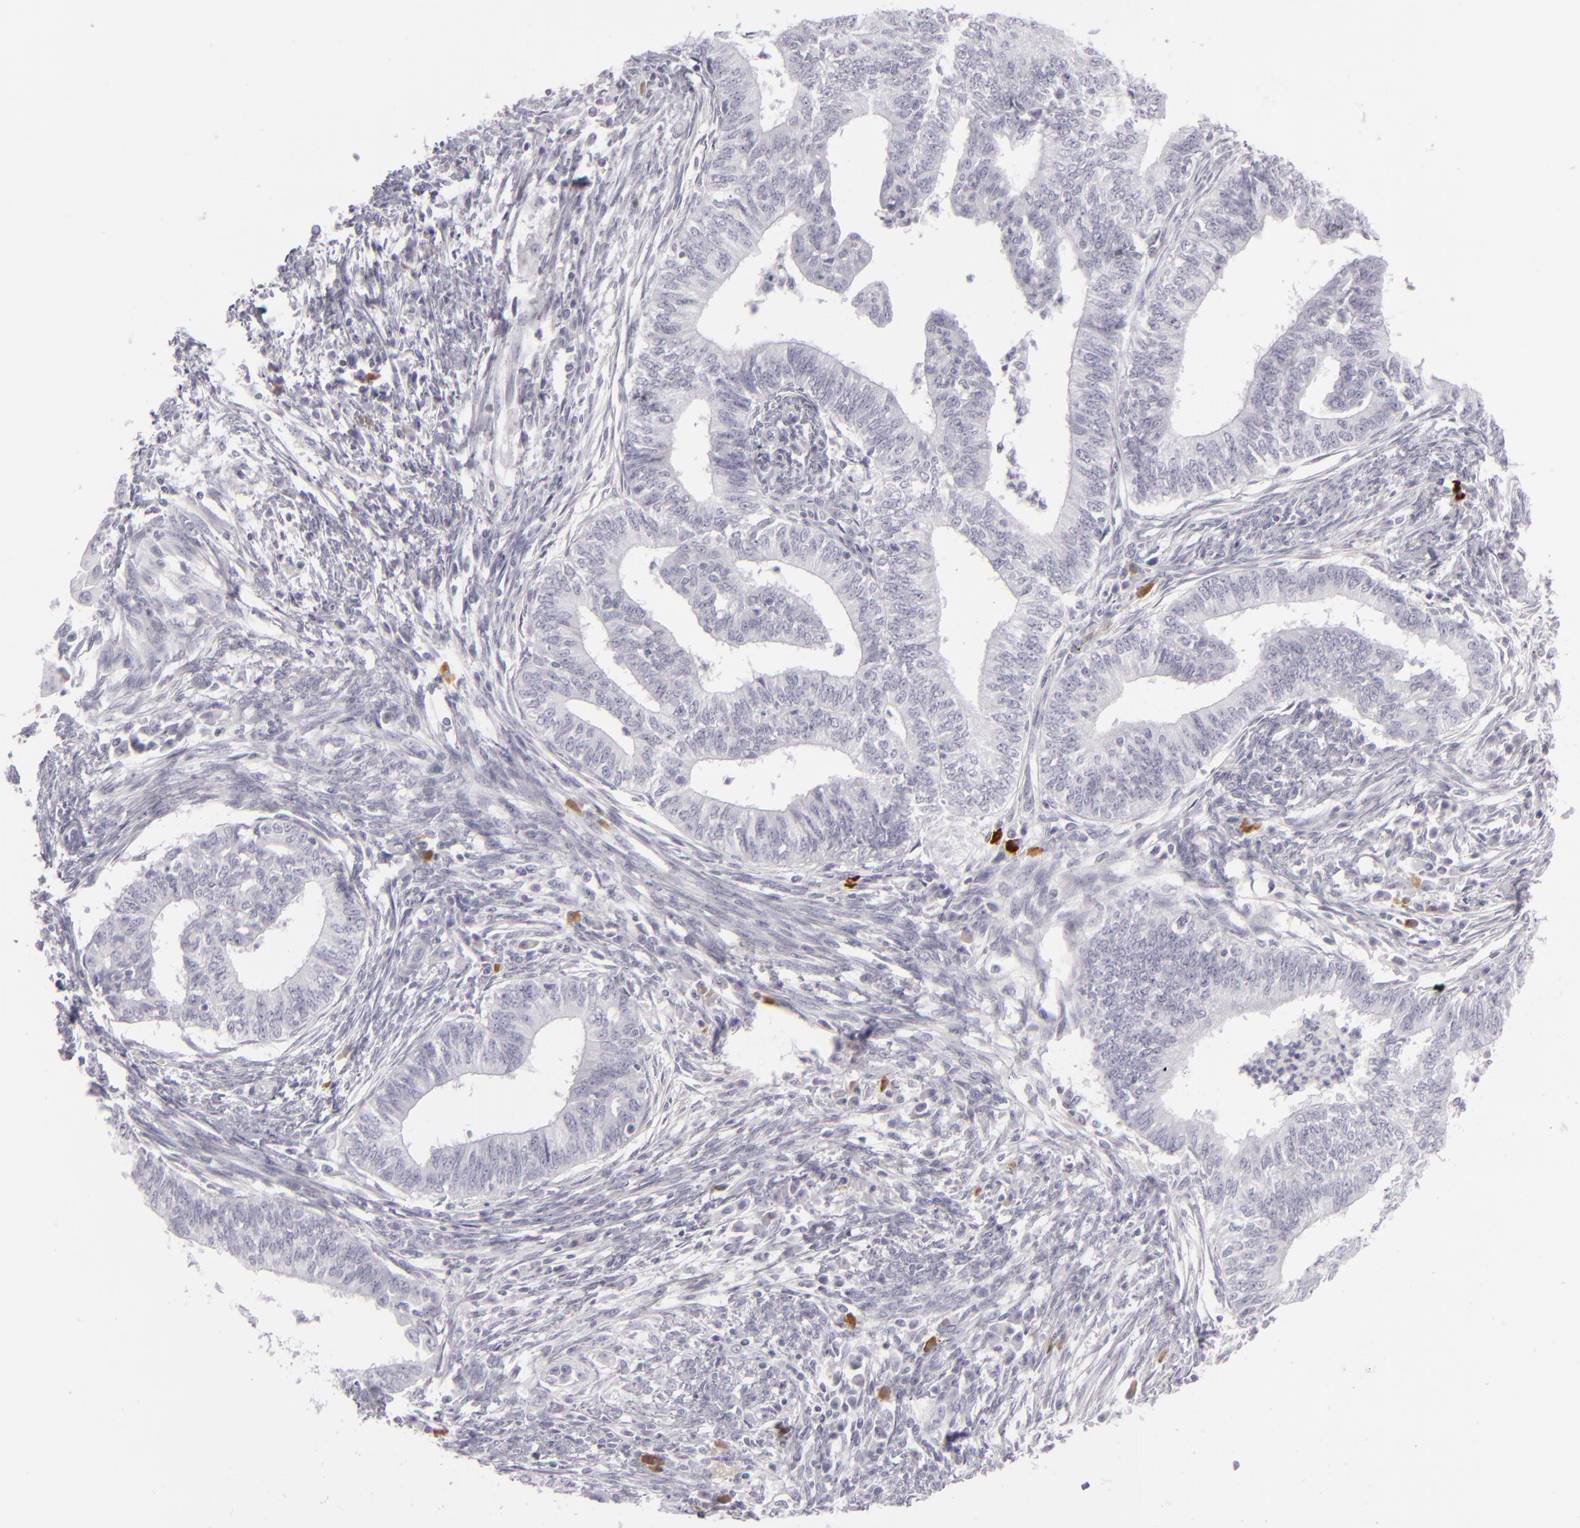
{"staining": {"intensity": "negative", "quantity": "none", "location": "none"}, "tissue": "endometrial cancer", "cell_type": "Tumor cells", "image_type": "cancer", "snomed": [{"axis": "morphology", "description": "Adenocarcinoma, NOS"}, {"axis": "topography", "description": "Endometrium"}], "caption": "DAB immunohistochemical staining of human adenocarcinoma (endometrial) shows no significant staining in tumor cells.", "gene": "CDX2", "patient": {"sex": "female", "age": 66}}